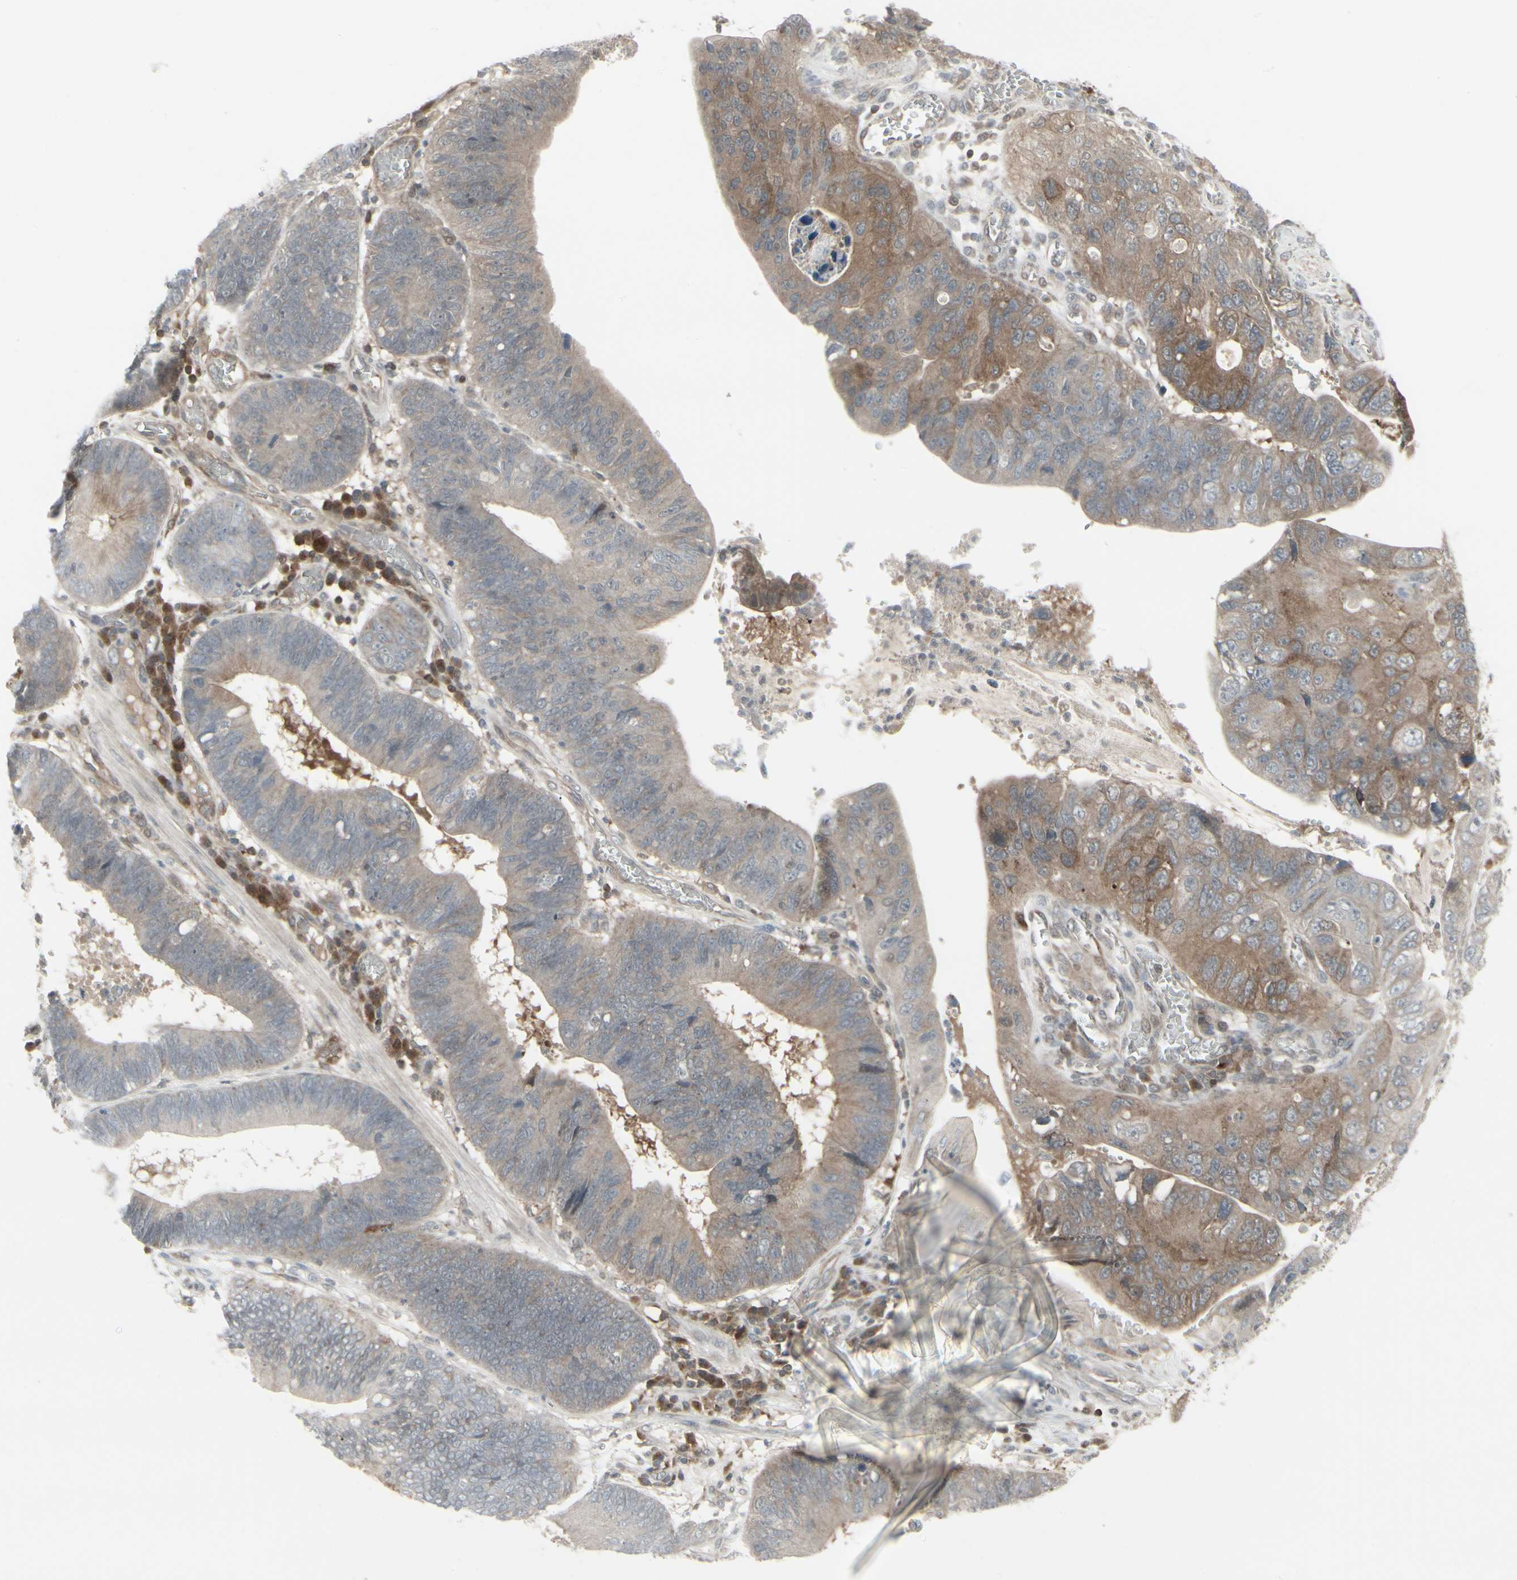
{"staining": {"intensity": "weak", "quantity": ">75%", "location": "cytoplasmic/membranous"}, "tissue": "stomach cancer", "cell_type": "Tumor cells", "image_type": "cancer", "snomed": [{"axis": "morphology", "description": "Adenocarcinoma, NOS"}, {"axis": "topography", "description": "Stomach"}], "caption": "DAB immunohistochemical staining of human stomach cancer demonstrates weak cytoplasmic/membranous protein staining in approximately >75% of tumor cells.", "gene": "IGFBP6", "patient": {"sex": "male", "age": 59}}